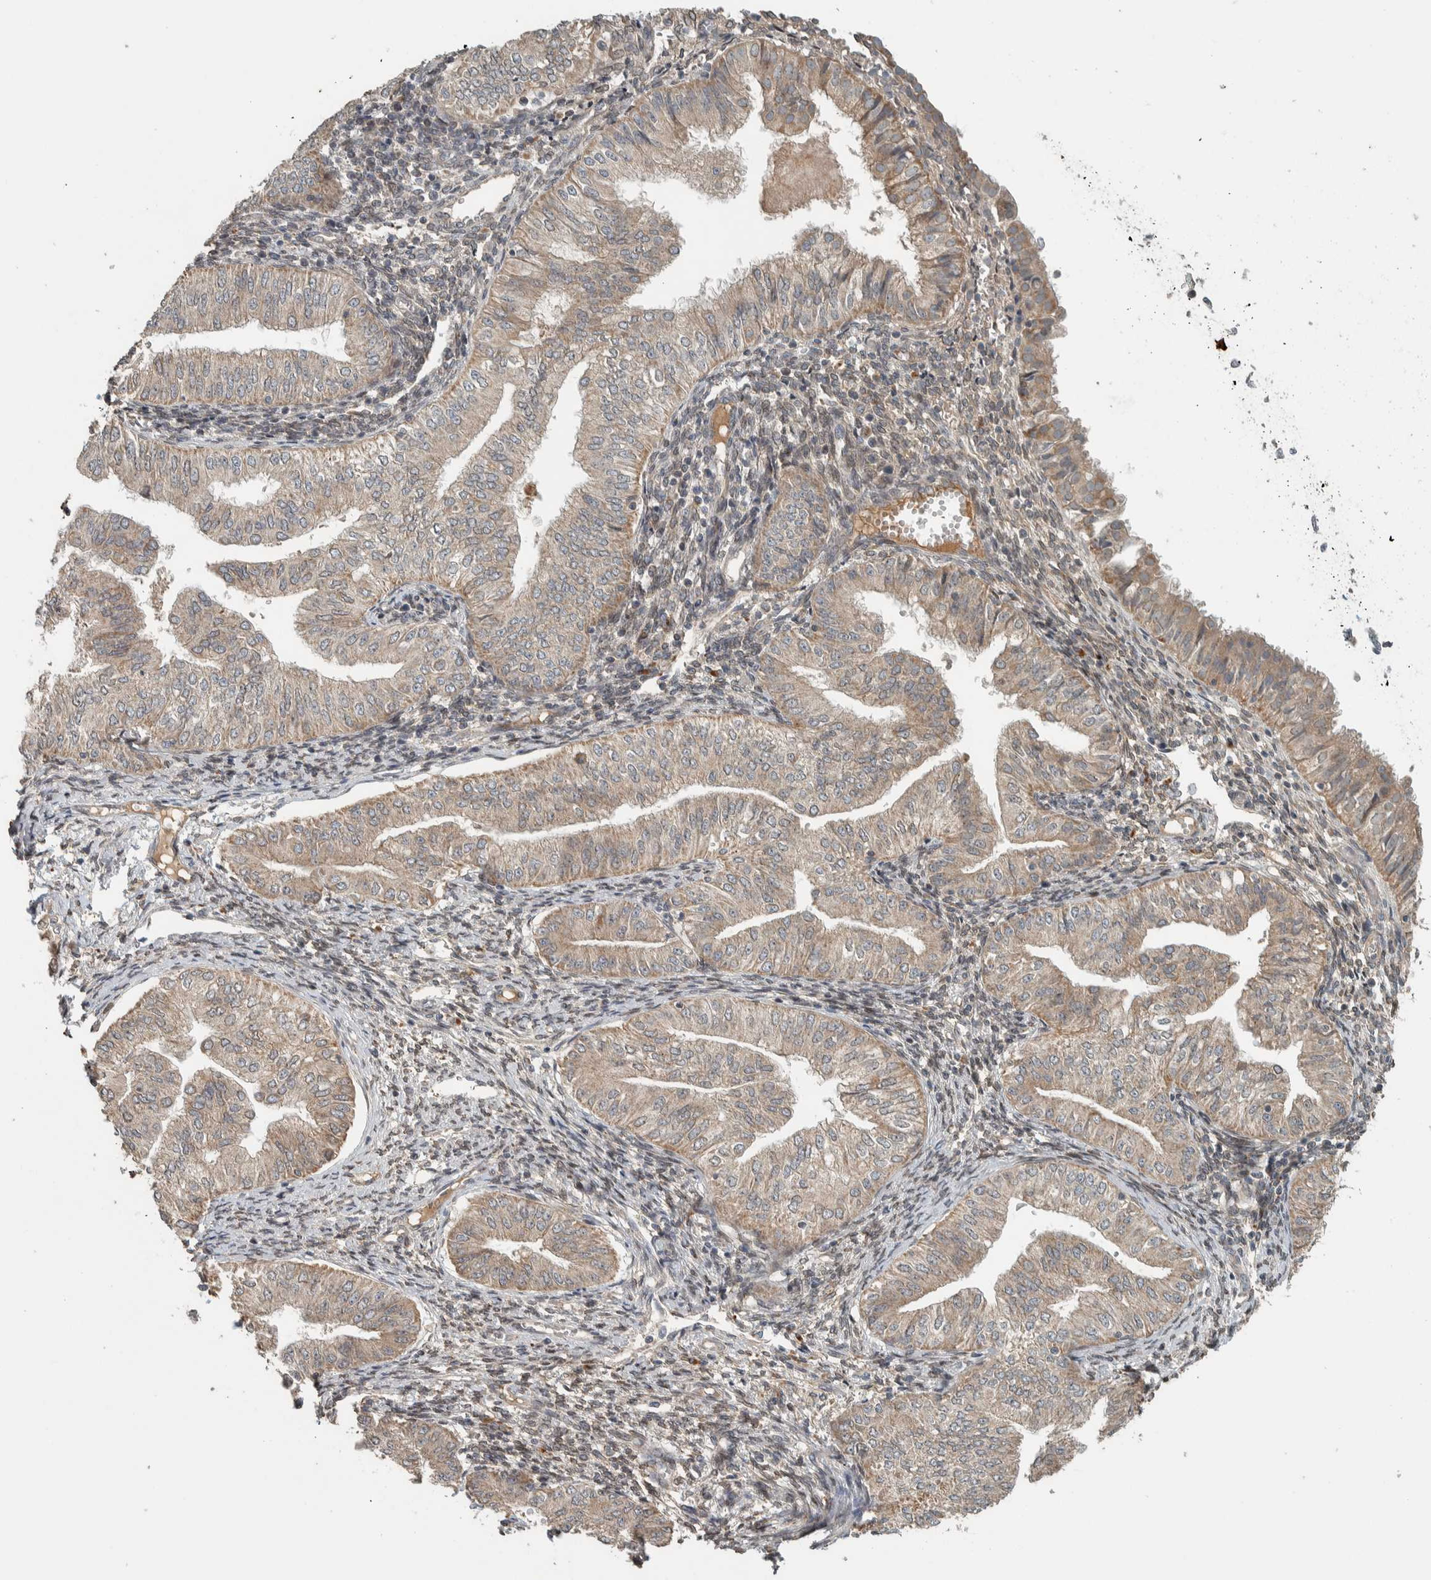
{"staining": {"intensity": "weak", "quantity": ">75%", "location": "cytoplasmic/membranous"}, "tissue": "endometrial cancer", "cell_type": "Tumor cells", "image_type": "cancer", "snomed": [{"axis": "morphology", "description": "Normal tissue, NOS"}, {"axis": "morphology", "description": "Adenocarcinoma, NOS"}, {"axis": "topography", "description": "Endometrium"}], "caption": "There is low levels of weak cytoplasmic/membranous positivity in tumor cells of adenocarcinoma (endometrial), as demonstrated by immunohistochemical staining (brown color).", "gene": "NBR1", "patient": {"sex": "female", "age": 53}}